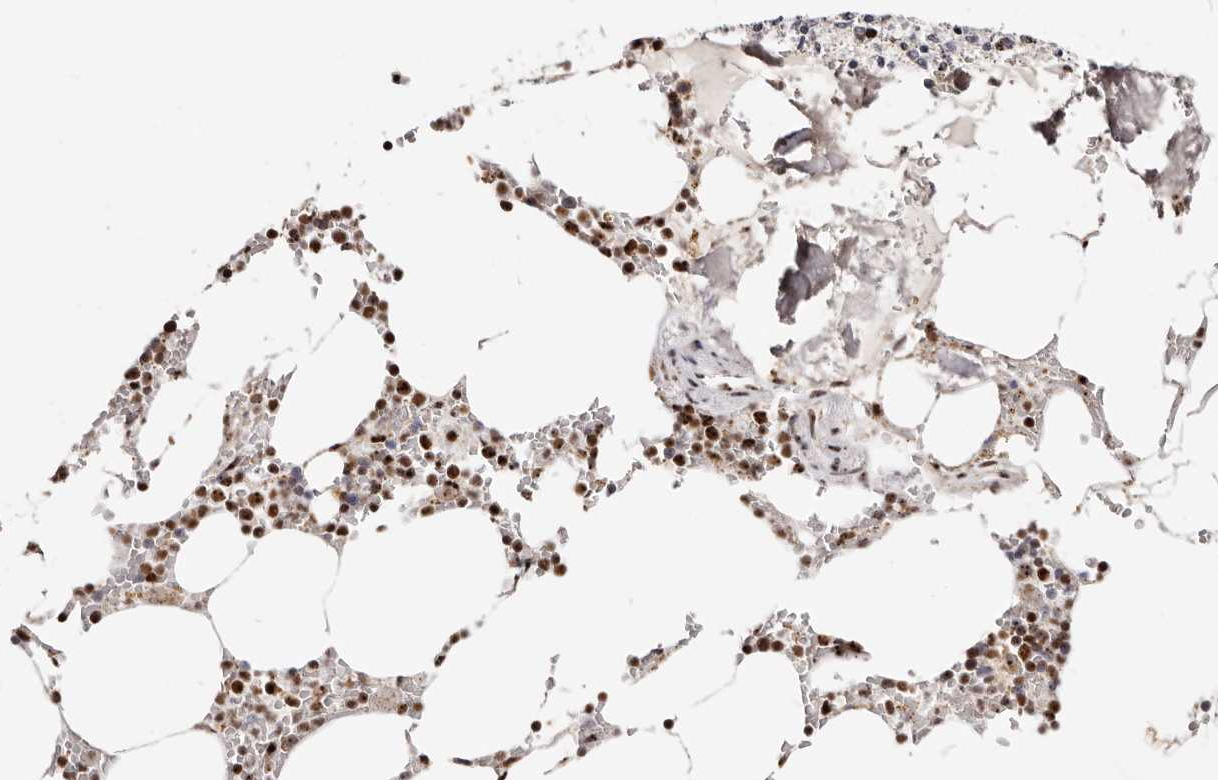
{"staining": {"intensity": "strong", "quantity": "25%-75%", "location": "nuclear"}, "tissue": "bone marrow", "cell_type": "Hematopoietic cells", "image_type": "normal", "snomed": [{"axis": "morphology", "description": "Normal tissue, NOS"}, {"axis": "topography", "description": "Bone marrow"}], "caption": "Immunohistochemistry (DAB) staining of unremarkable bone marrow shows strong nuclear protein expression in about 25%-75% of hematopoietic cells.", "gene": "IQGAP3", "patient": {"sex": "male", "age": 70}}